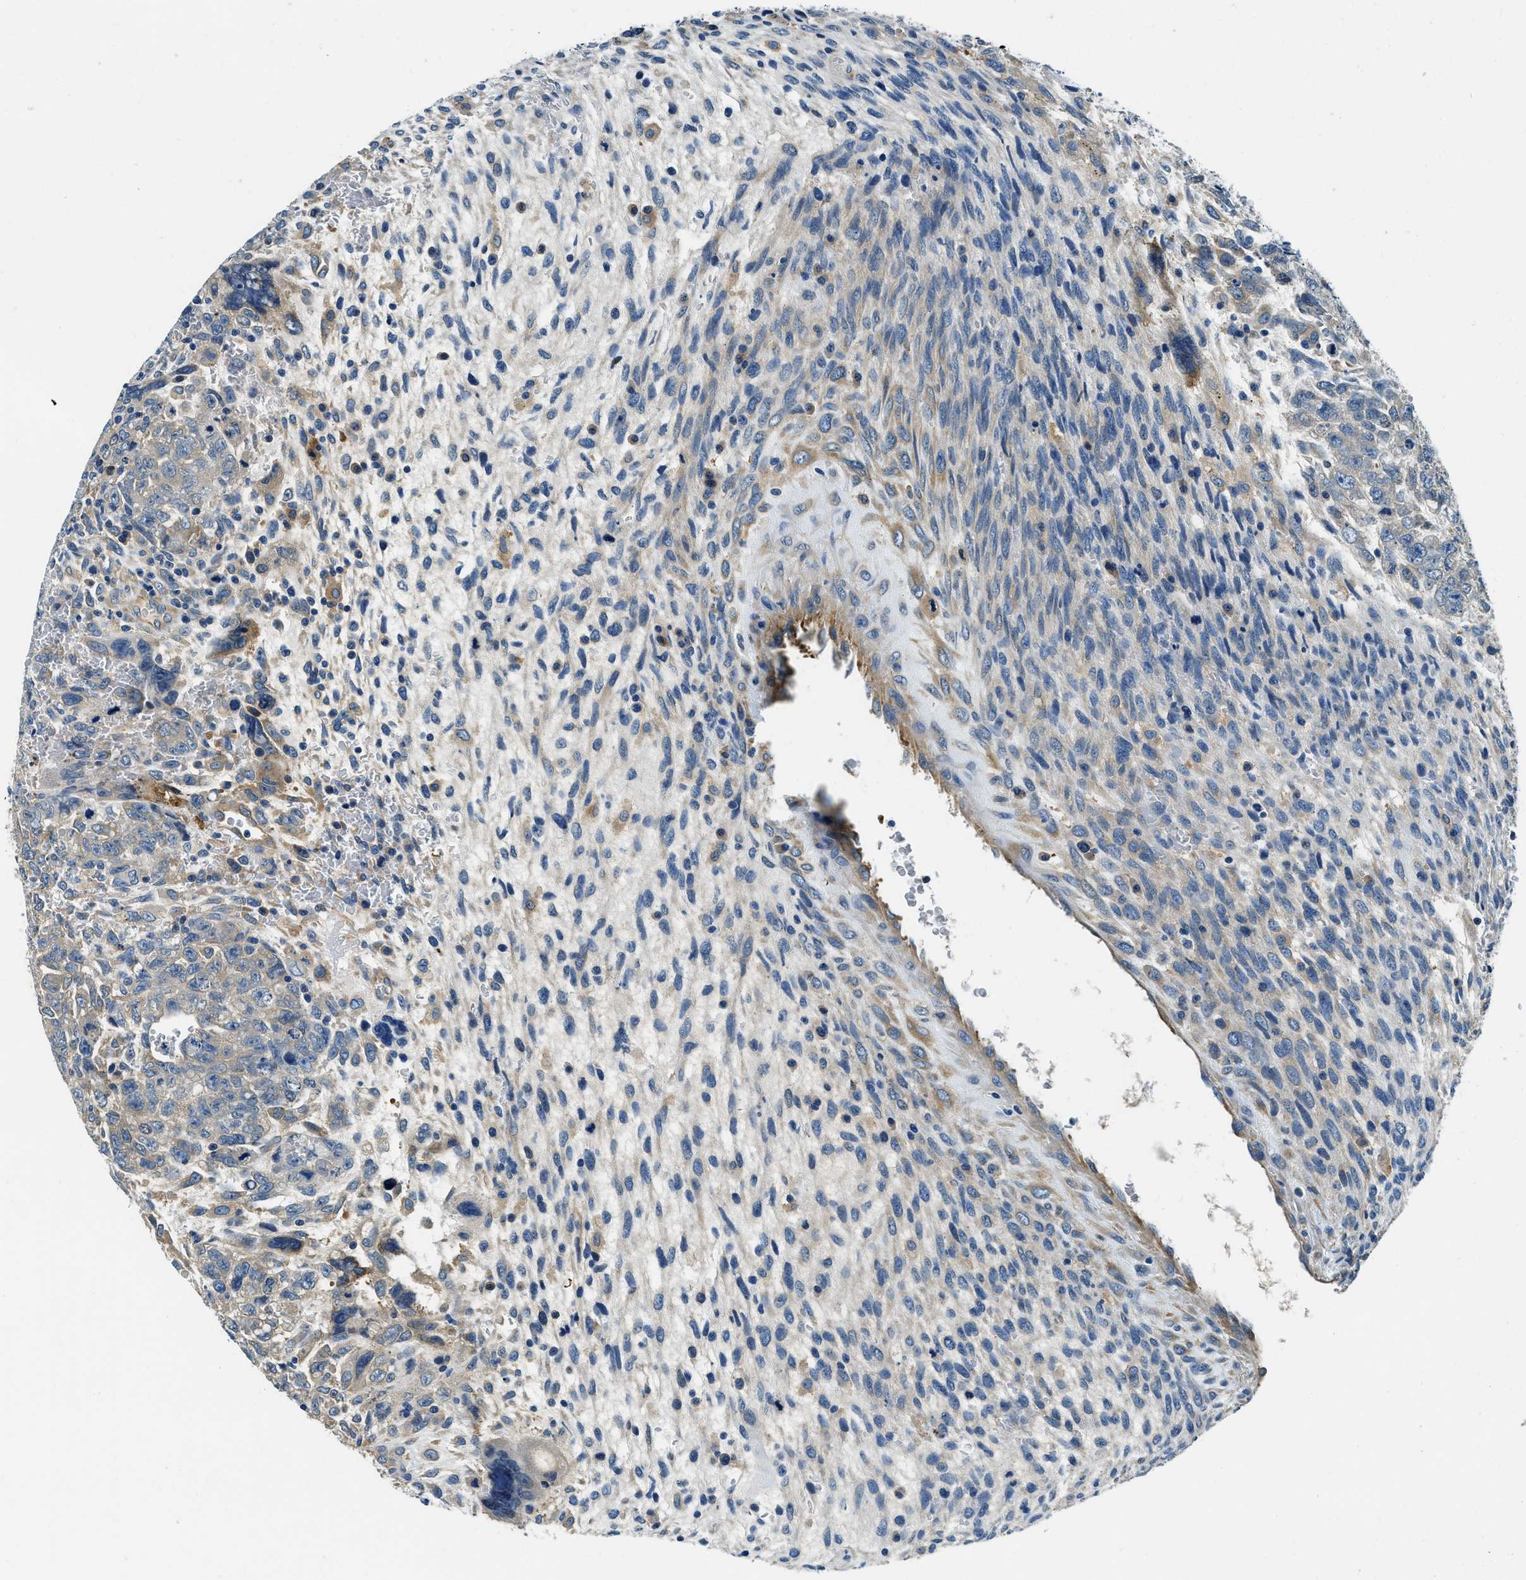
{"staining": {"intensity": "weak", "quantity": "25%-75%", "location": "cytoplasmic/membranous"}, "tissue": "testis cancer", "cell_type": "Tumor cells", "image_type": "cancer", "snomed": [{"axis": "morphology", "description": "Carcinoma, Embryonal, NOS"}, {"axis": "topography", "description": "Testis"}], "caption": "Human testis cancer stained with a protein marker reveals weak staining in tumor cells.", "gene": "TWF1", "patient": {"sex": "male", "age": 28}}